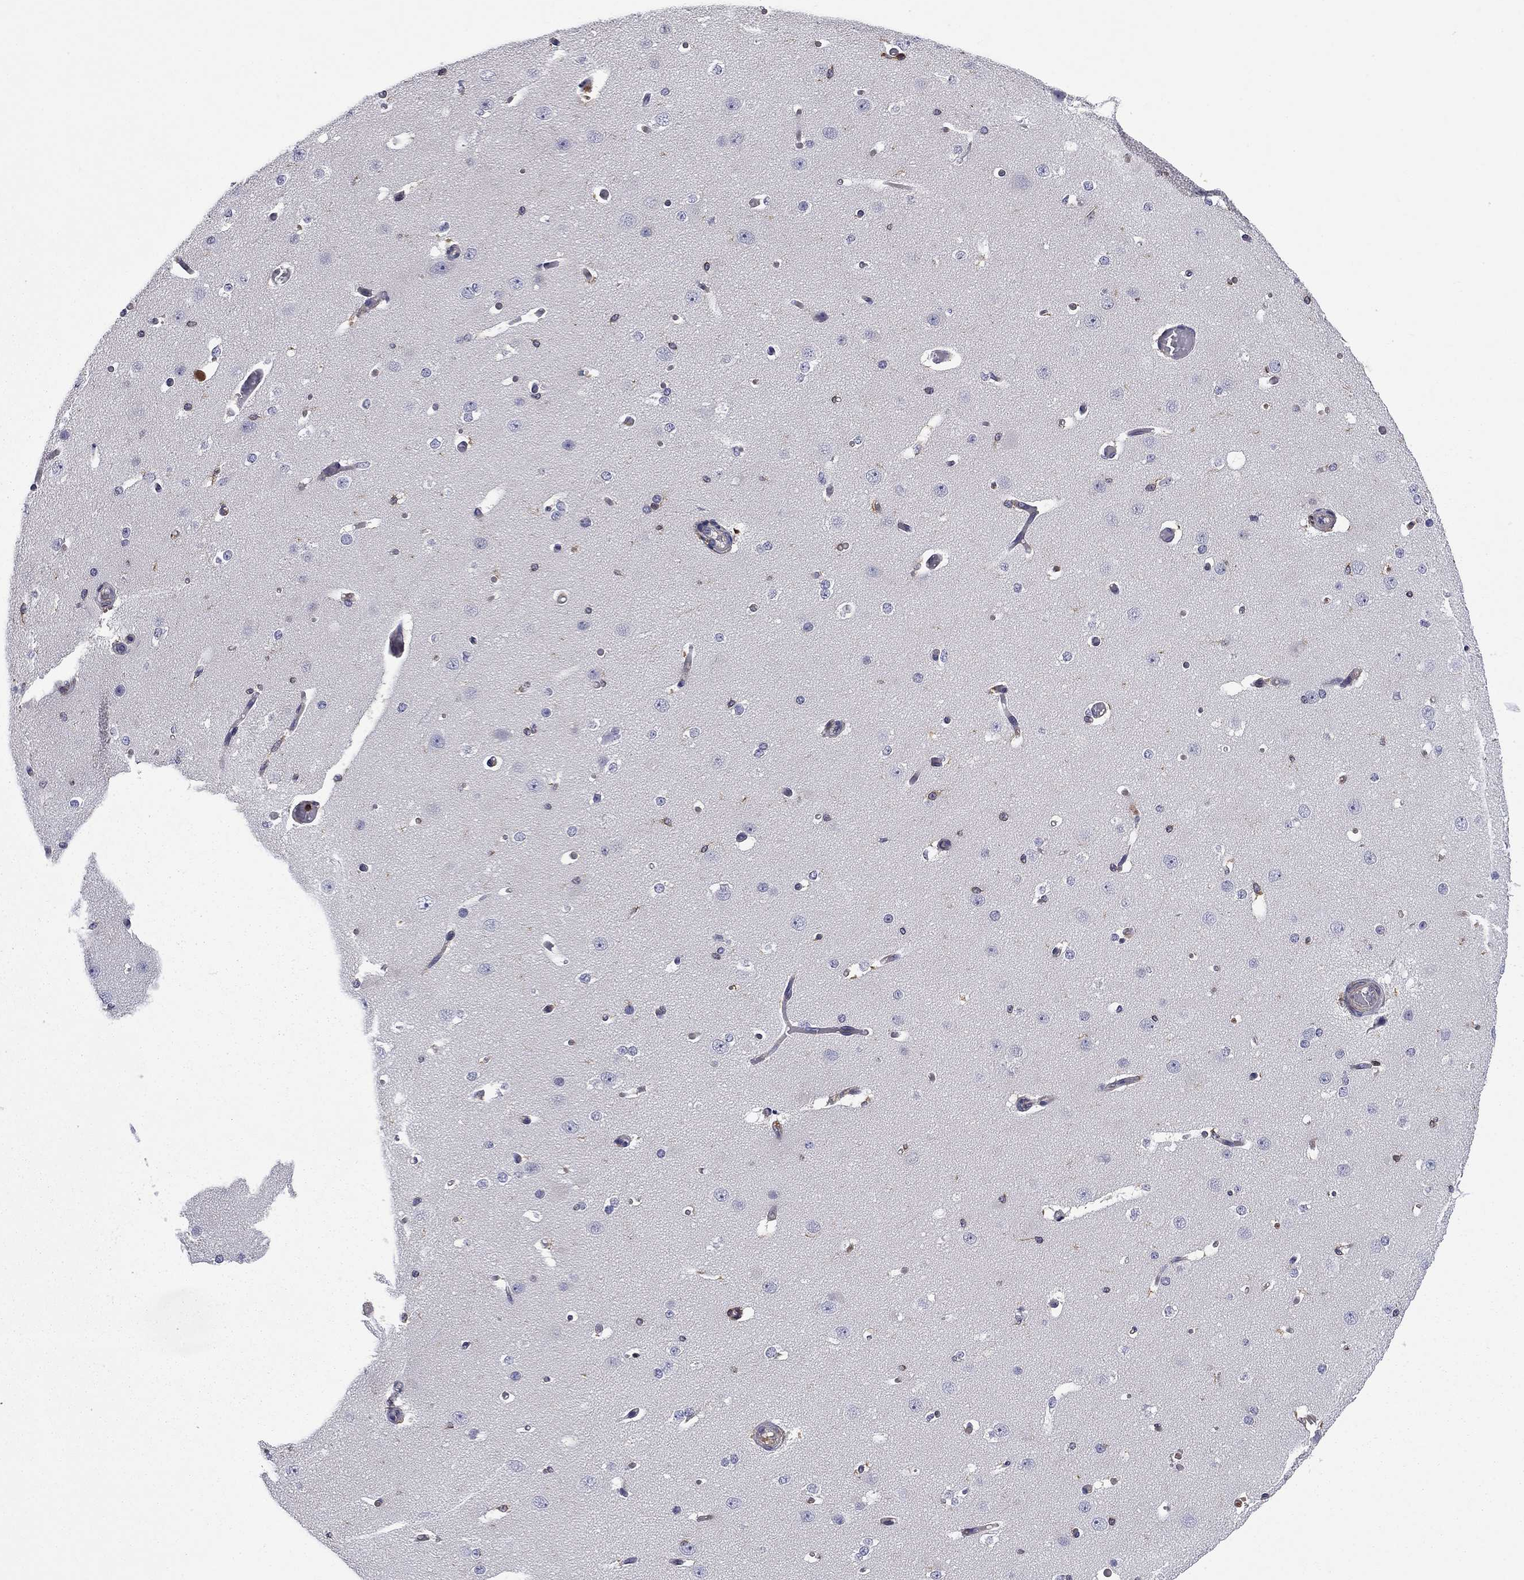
{"staining": {"intensity": "negative", "quantity": "none", "location": "none"}, "tissue": "cerebral cortex", "cell_type": "Endothelial cells", "image_type": "normal", "snomed": [{"axis": "morphology", "description": "Normal tissue, NOS"}, {"axis": "morphology", "description": "Inflammation, NOS"}, {"axis": "topography", "description": "Cerebral cortex"}], "caption": "Image shows no protein staining in endothelial cells of benign cerebral cortex. (DAB IHC with hematoxylin counter stain).", "gene": "ARHGAP45", "patient": {"sex": "male", "age": 6}}